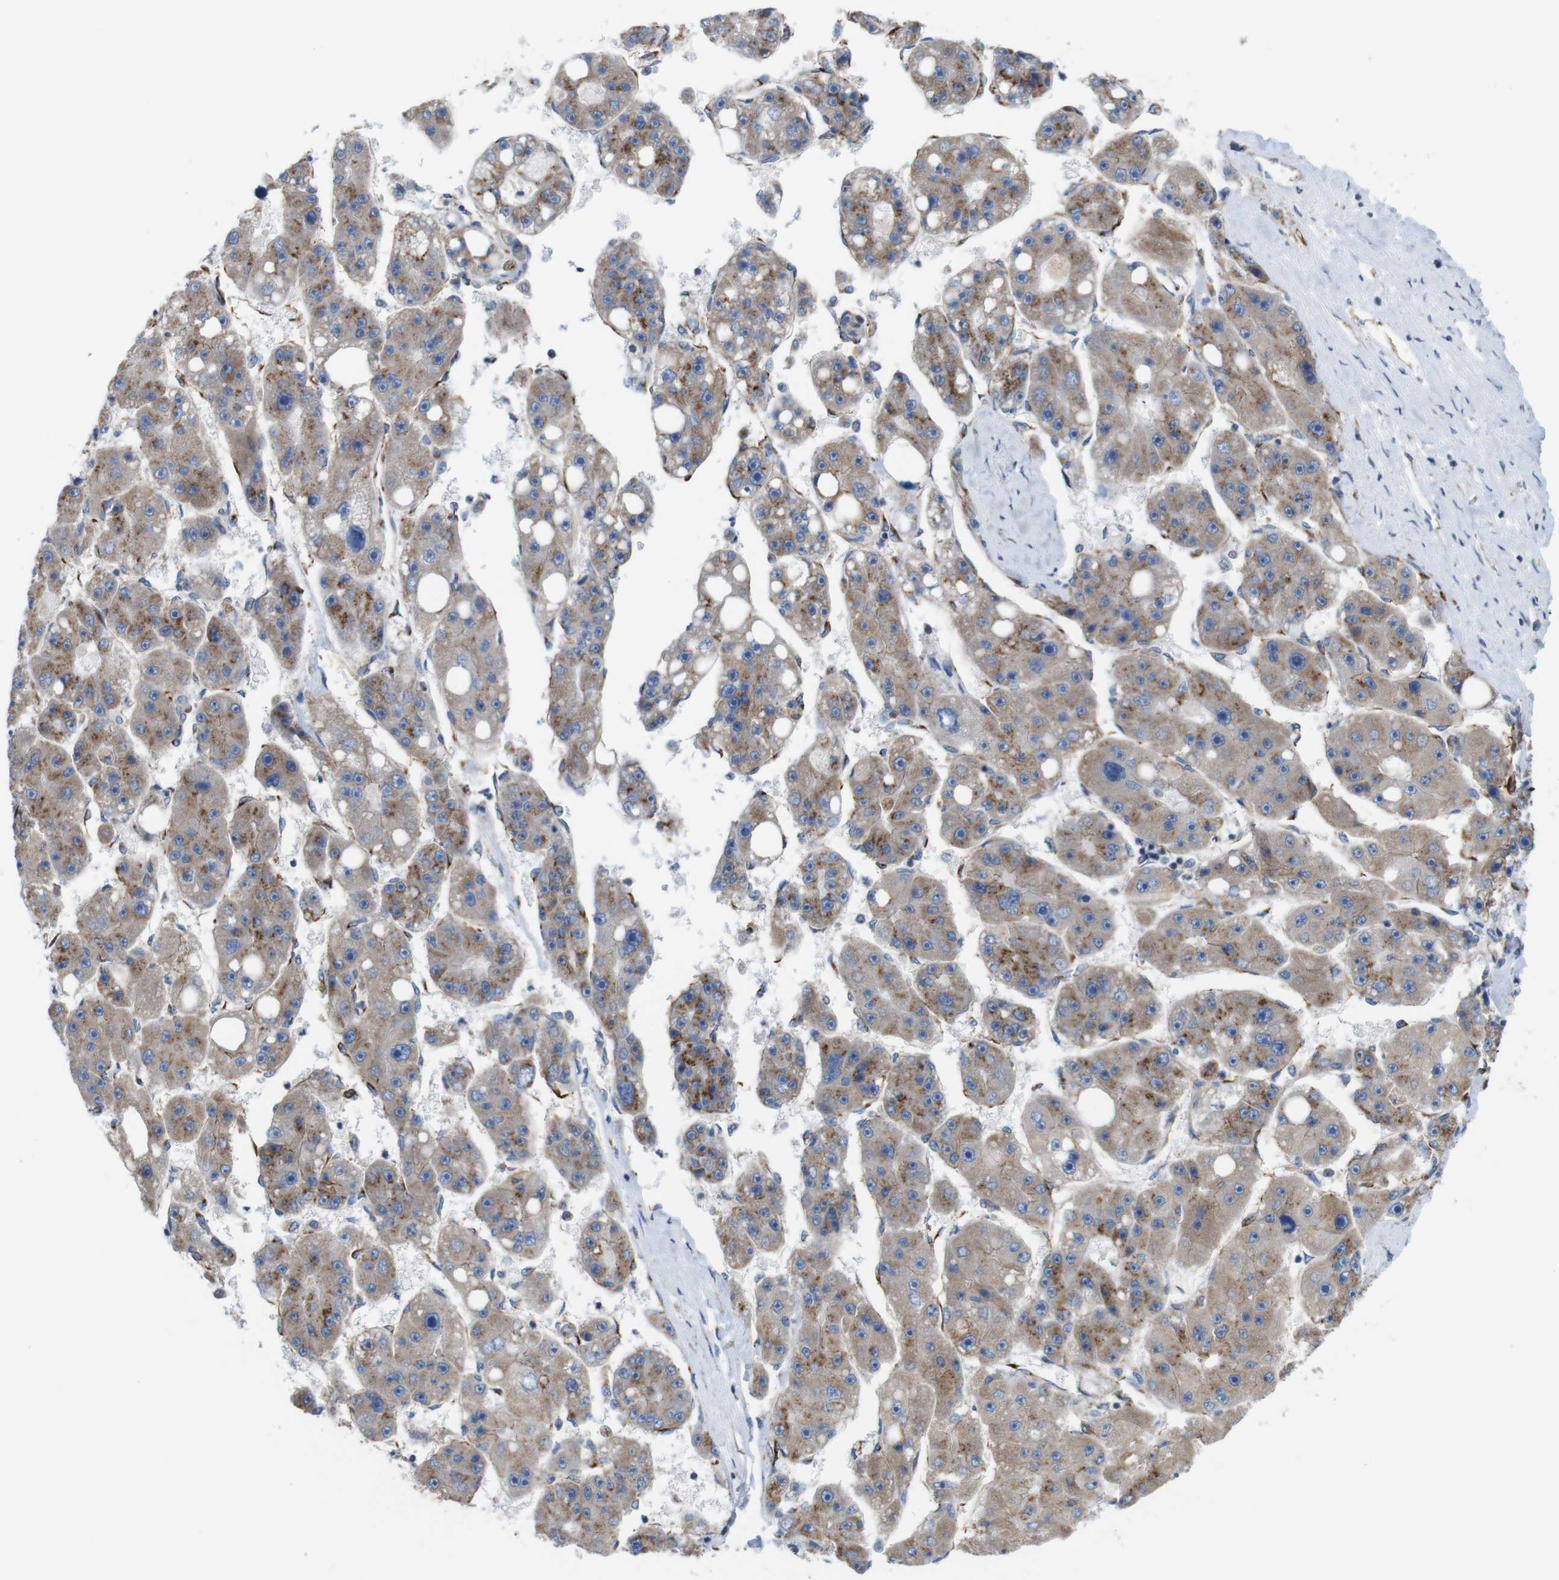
{"staining": {"intensity": "moderate", "quantity": ">75%", "location": "cytoplasmic/membranous"}, "tissue": "liver cancer", "cell_type": "Tumor cells", "image_type": "cancer", "snomed": [{"axis": "morphology", "description": "Carcinoma, Hepatocellular, NOS"}, {"axis": "topography", "description": "Liver"}], "caption": "Immunohistochemical staining of human liver hepatocellular carcinoma displays moderate cytoplasmic/membranous protein positivity in about >75% of tumor cells.", "gene": "EFCAB14", "patient": {"sex": "female", "age": 61}}